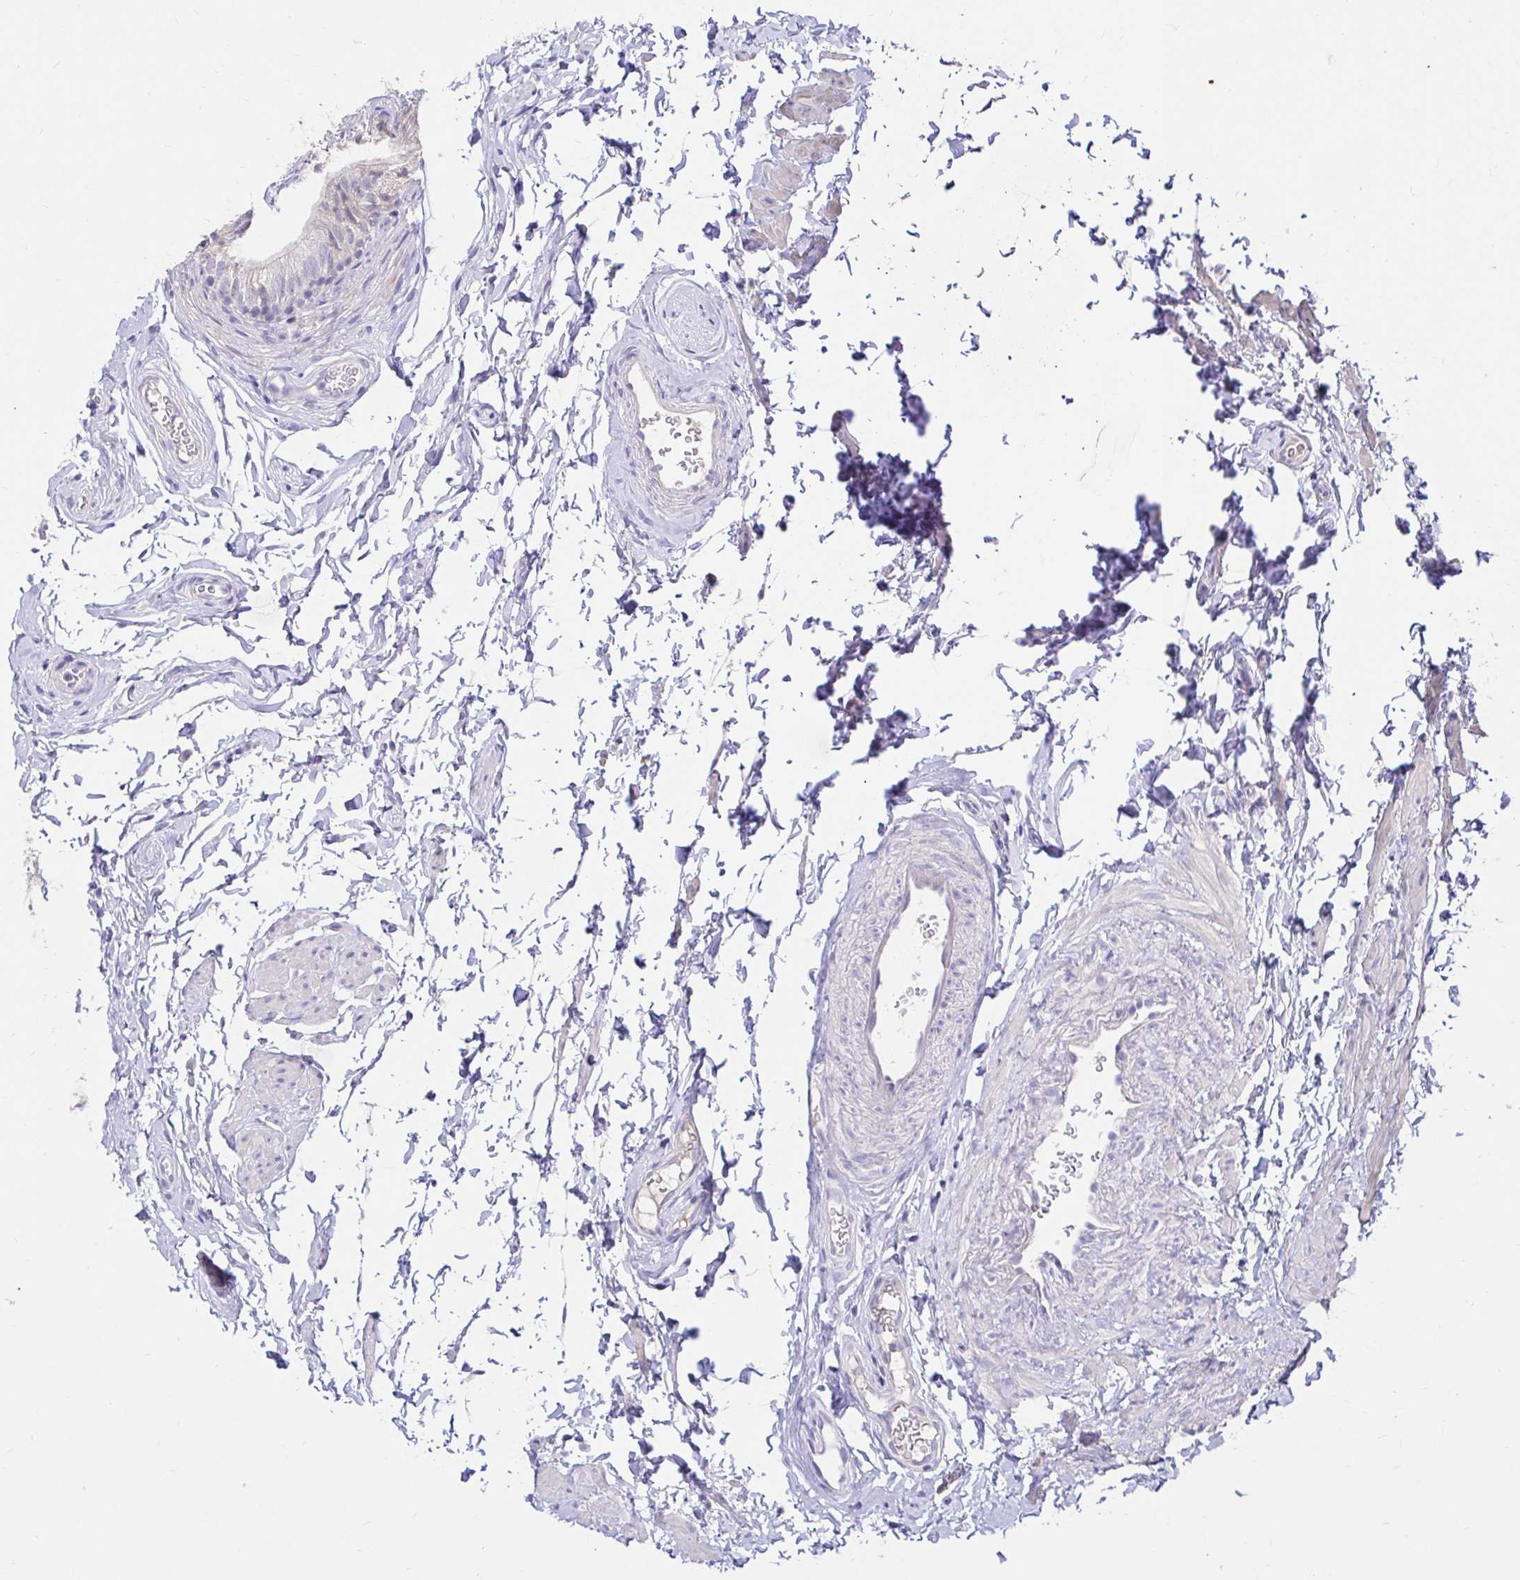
{"staining": {"intensity": "negative", "quantity": "none", "location": "none"}, "tissue": "epididymis", "cell_type": "Glandular cells", "image_type": "normal", "snomed": [{"axis": "morphology", "description": "Normal tissue, NOS"}, {"axis": "topography", "description": "Epididymis, spermatic cord, NOS"}, {"axis": "topography", "description": "Epididymis"}, {"axis": "topography", "description": "Peripheral nerve tissue"}], "caption": "Immunohistochemistry of unremarkable epididymis exhibits no expression in glandular cells.", "gene": "CDO1", "patient": {"sex": "male", "age": 29}}